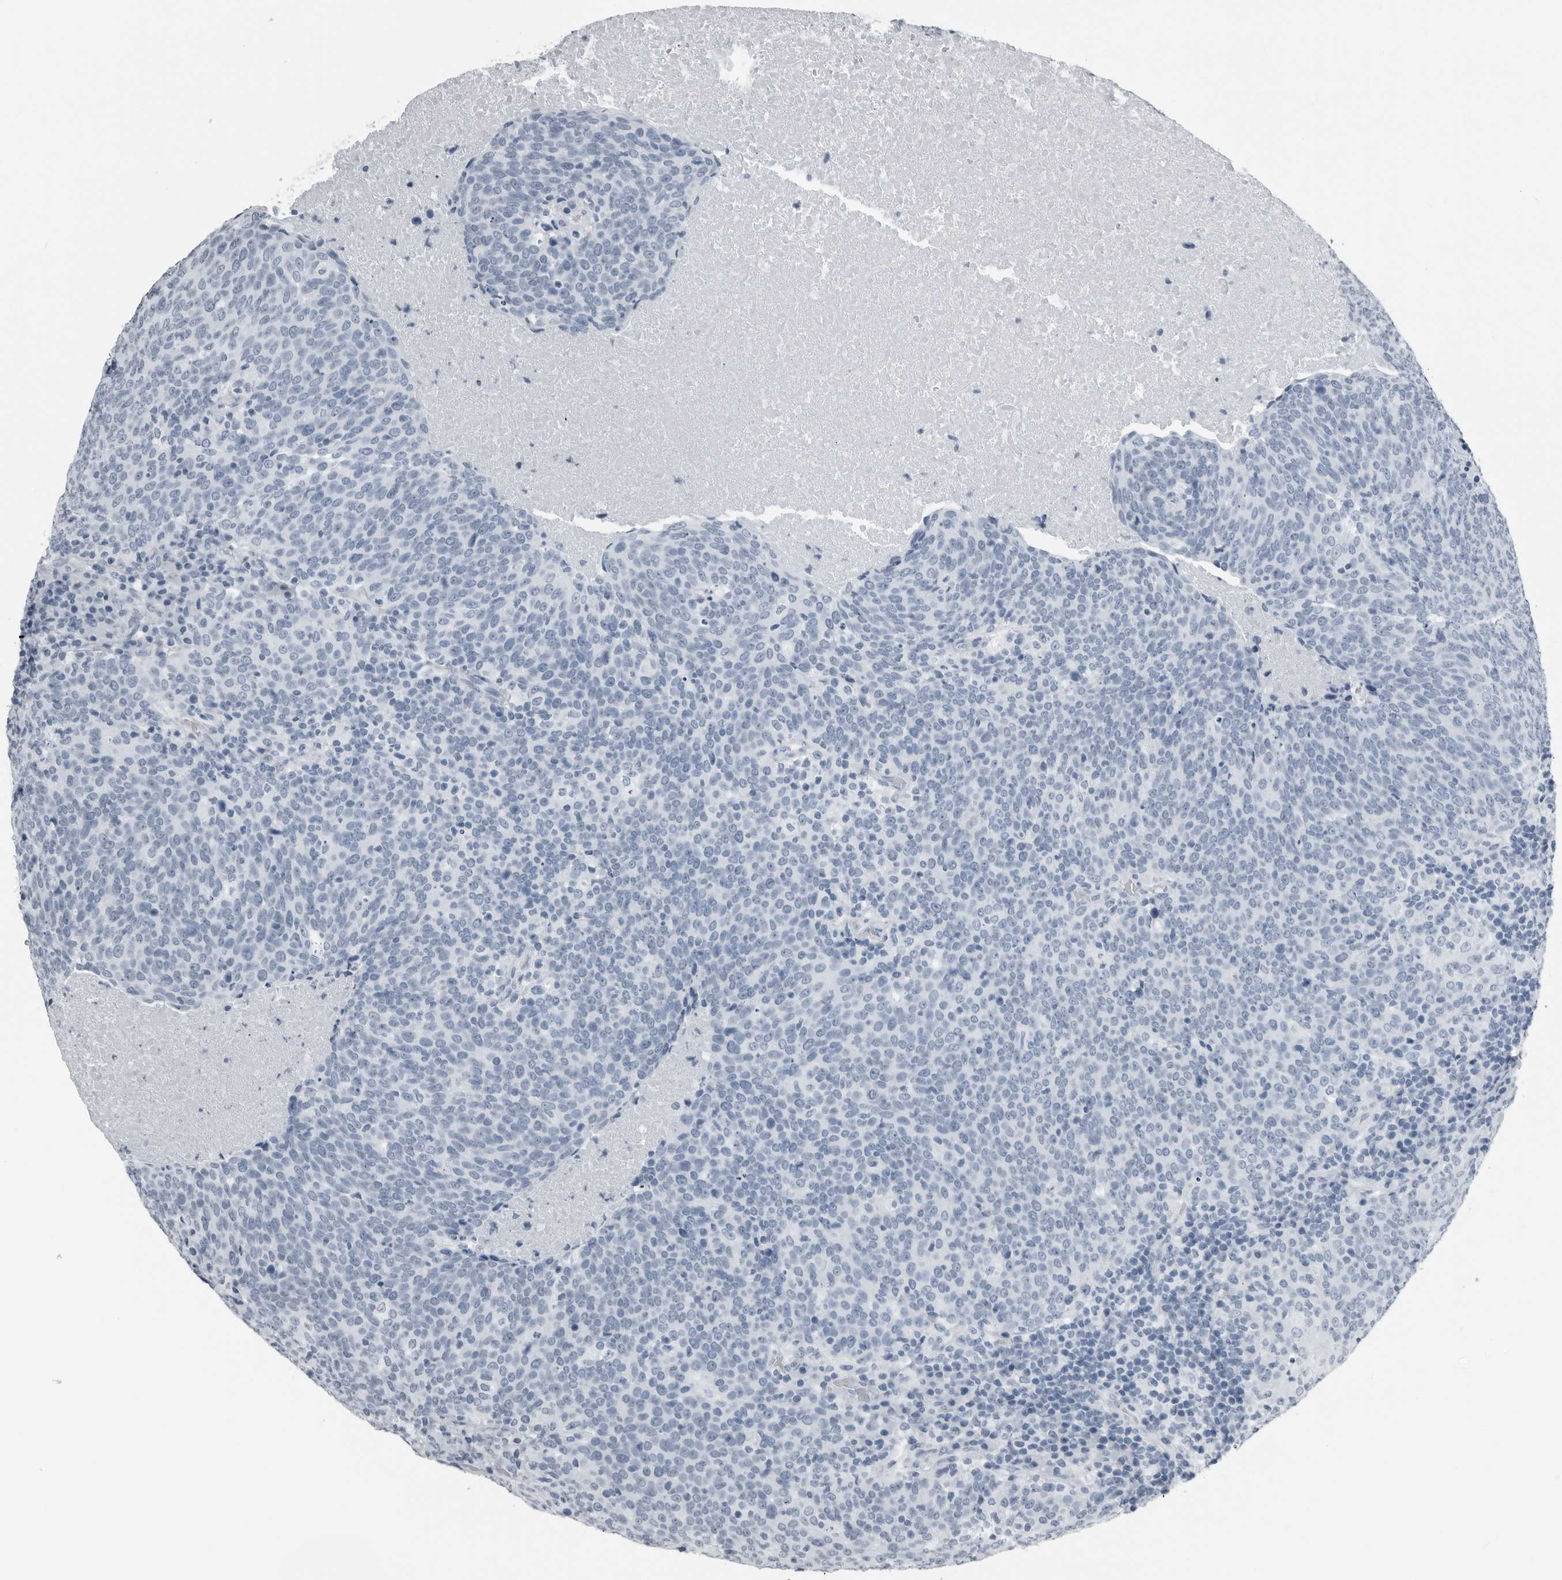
{"staining": {"intensity": "negative", "quantity": "none", "location": "none"}, "tissue": "head and neck cancer", "cell_type": "Tumor cells", "image_type": "cancer", "snomed": [{"axis": "morphology", "description": "Squamous cell carcinoma, NOS"}, {"axis": "morphology", "description": "Squamous cell carcinoma, metastatic, NOS"}, {"axis": "topography", "description": "Lymph node"}, {"axis": "topography", "description": "Head-Neck"}], "caption": "The image reveals no significant staining in tumor cells of metastatic squamous cell carcinoma (head and neck). The staining is performed using DAB (3,3'-diaminobenzidine) brown chromogen with nuclei counter-stained in using hematoxylin.", "gene": "PRSS1", "patient": {"sex": "male", "age": 62}}